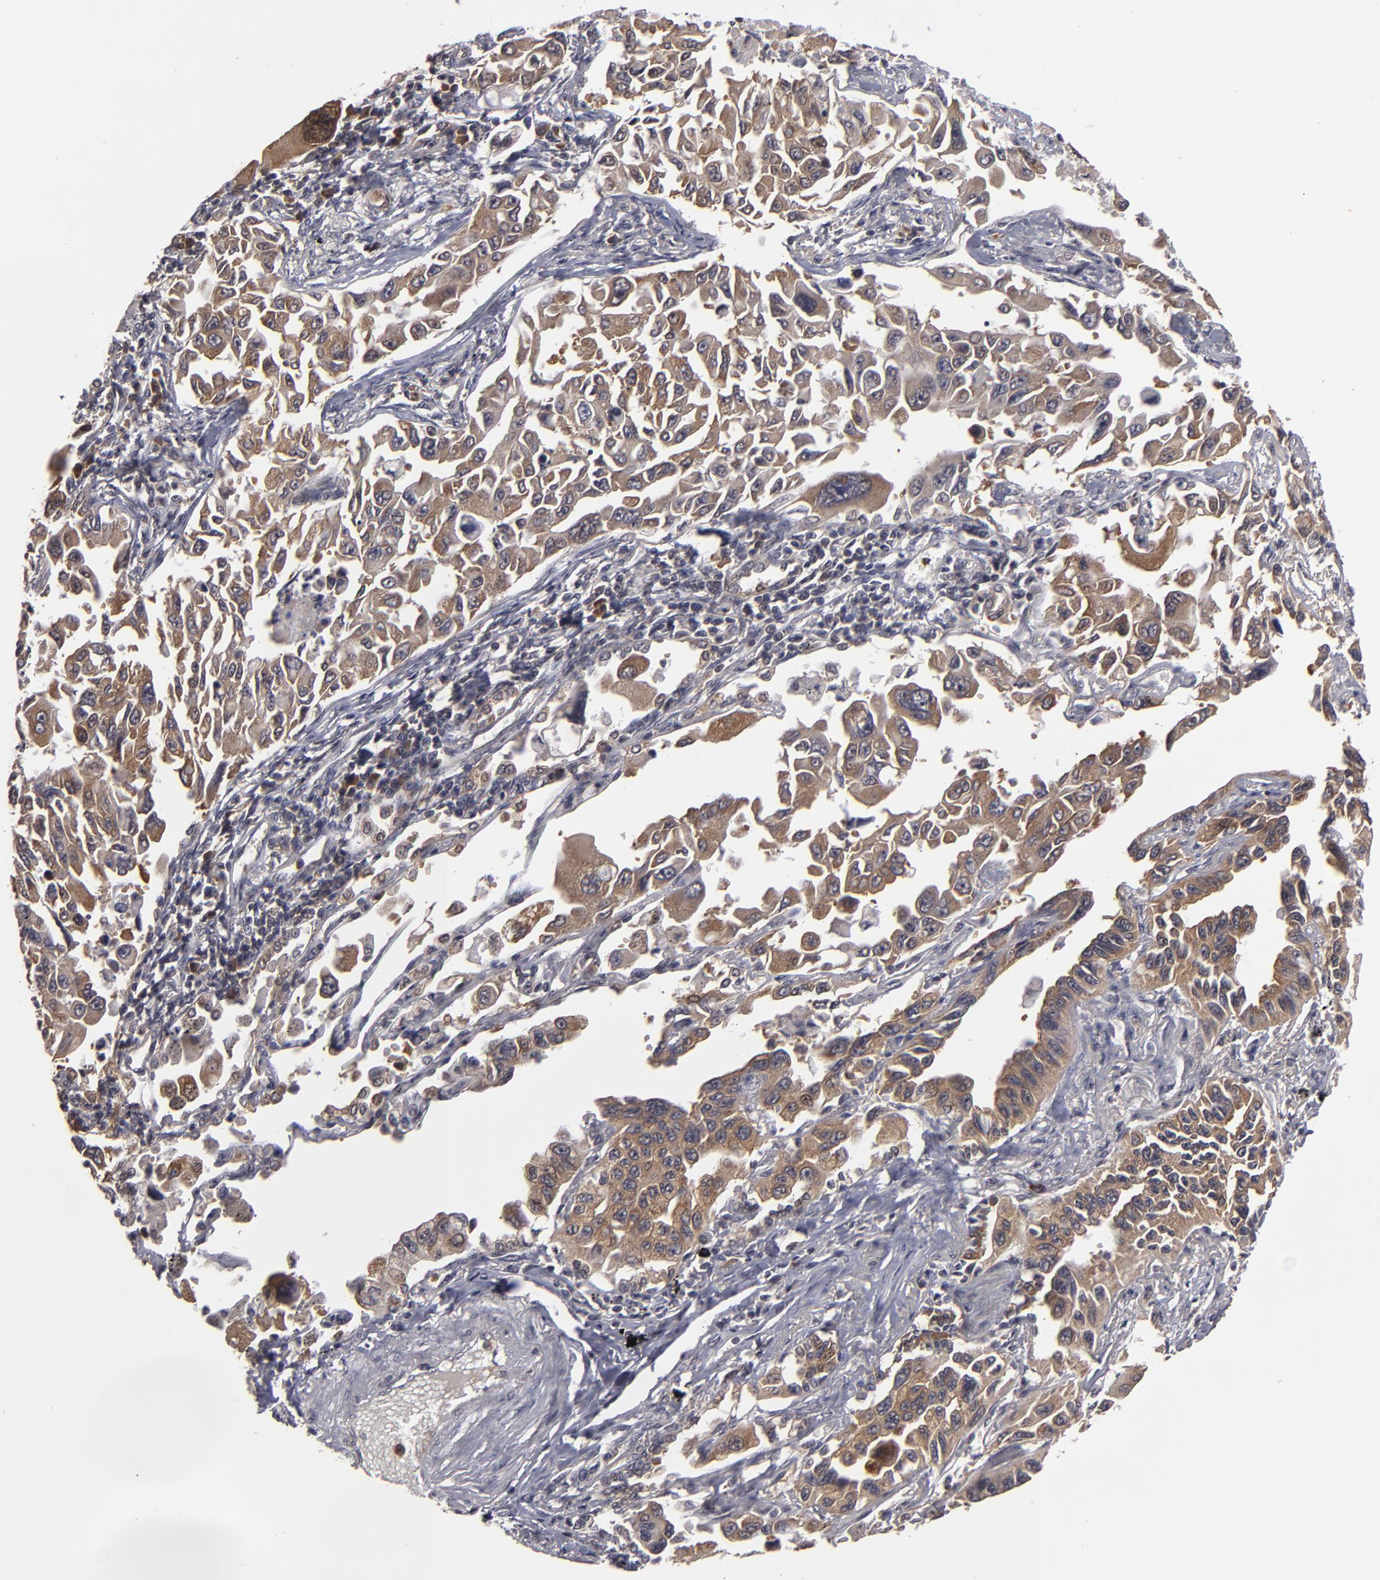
{"staining": {"intensity": "weak", "quantity": "25%-75%", "location": "cytoplasmic/membranous"}, "tissue": "lung cancer", "cell_type": "Tumor cells", "image_type": "cancer", "snomed": [{"axis": "morphology", "description": "Adenocarcinoma, NOS"}, {"axis": "topography", "description": "Lung"}], "caption": "Protein staining demonstrates weak cytoplasmic/membranous positivity in about 25%-75% of tumor cells in lung cancer (adenocarcinoma). Immunohistochemistry stains the protein in brown and the nuclei are stained blue.", "gene": "MAPK3", "patient": {"sex": "male", "age": 64}}